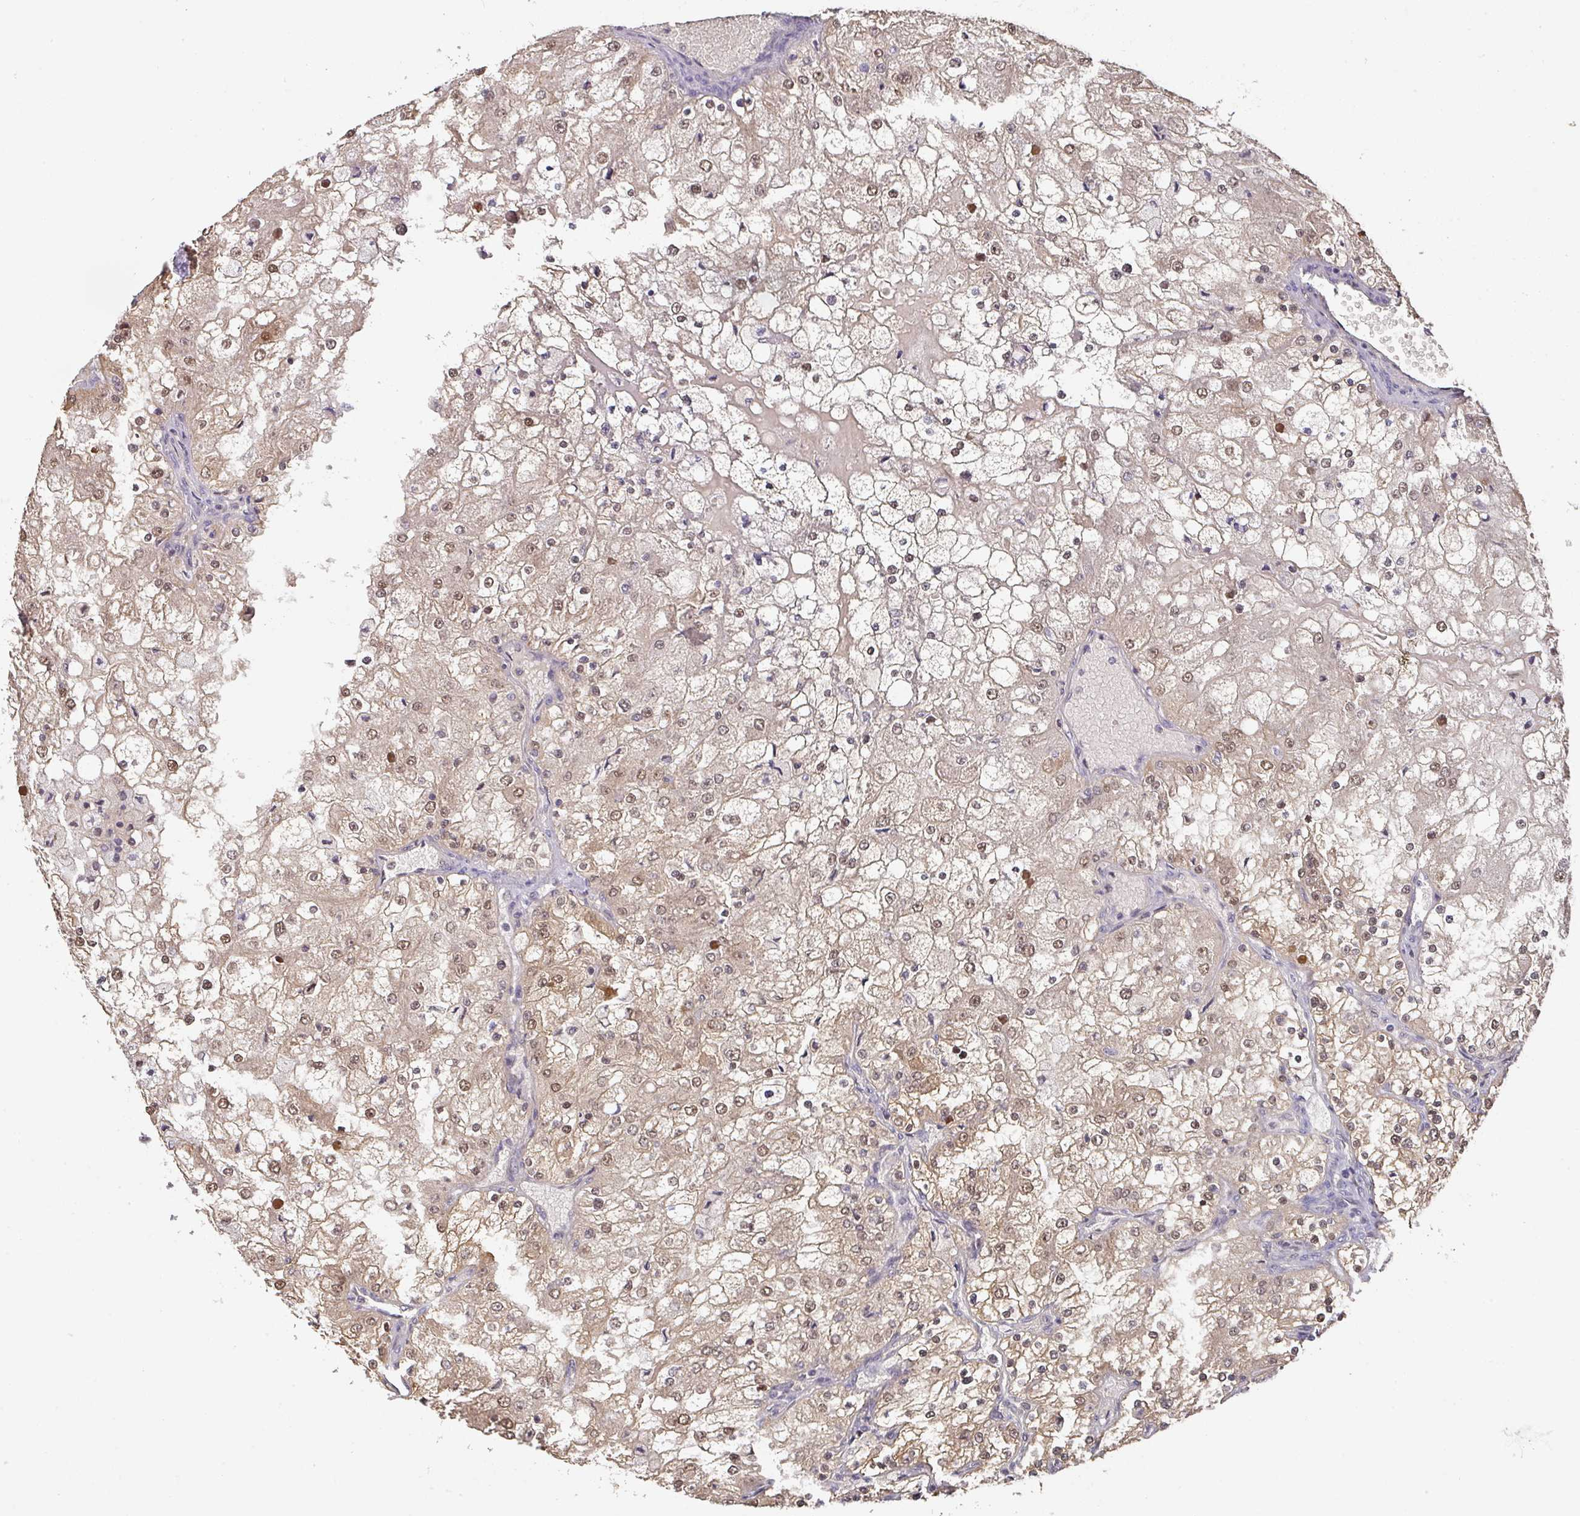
{"staining": {"intensity": "weak", "quantity": "25%-75%", "location": "cytoplasmic/membranous,nuclear"}, "tissue": "renal cancer", "cell_type": "Tumor cells", "image_type": "cancer", "snomed": [{"axis": "morphology", "description": "Adenocarcinoma, NOS"}, {"axis": "topography", "description": "Kidney"}], "caption": "The histopathology image demonstrates immunohistochemical staining of renal cancer (adenocarcinoma). There is weak cytoplasmic/membranous and nuclear positivity is identified in about 25%-75% of tumor cells. (DAB IHC with brightfield microscopy, high magnification).", "gene": "FOXN4", "patient": {"sex": "female", "age": 74}}